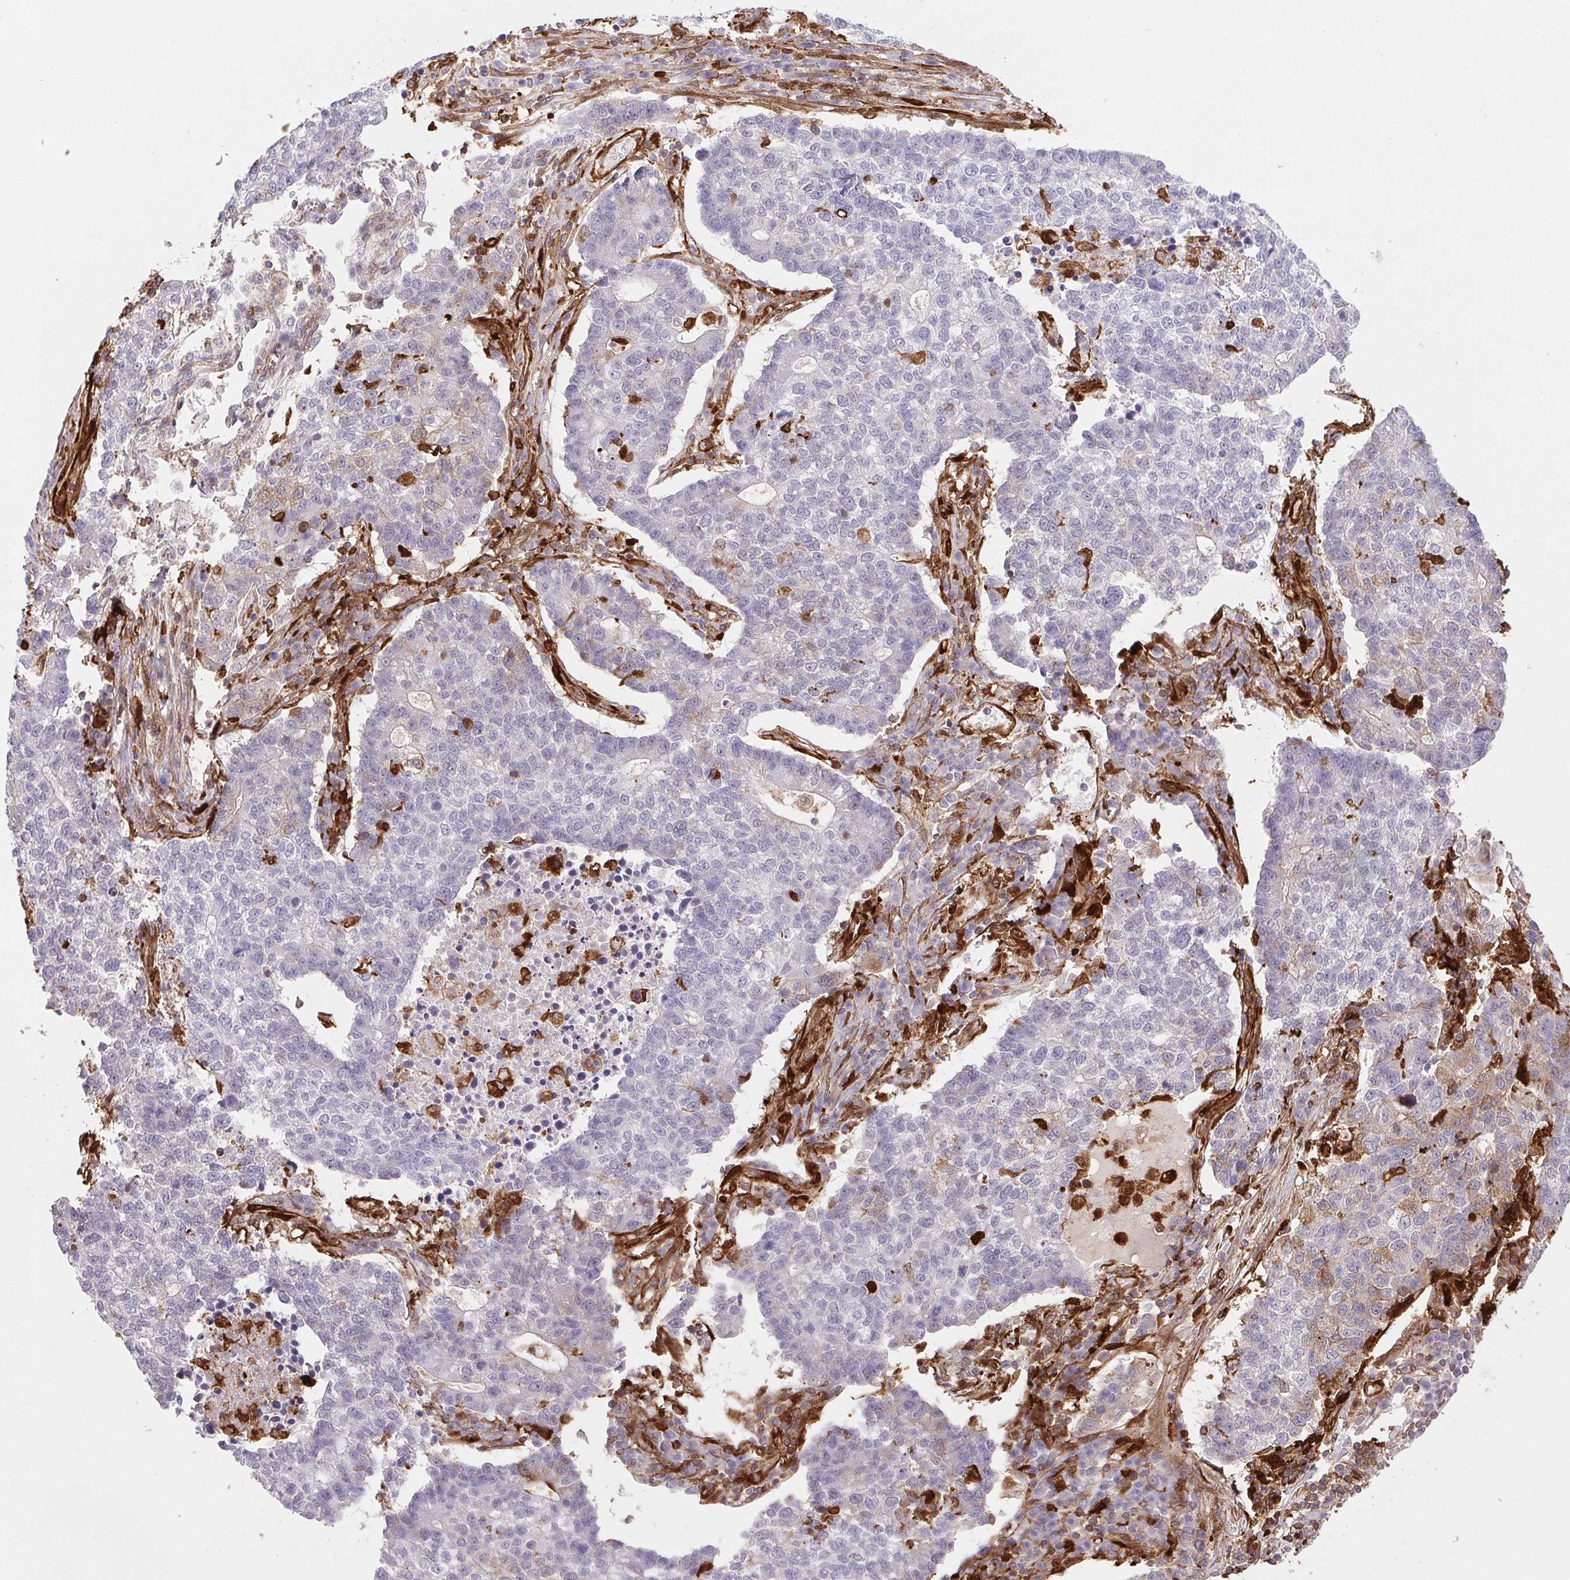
{"staining": {"intensity": "negative", "quantity": "none", "location": "none"}, "tissue": "lung cancer", "cell_type": "Tumor cells", "image_type": "cancer", "snomed": [{"axis": "morphology", "description": "Adenocarcinoma, NOS"}, {"axis": "topography", "description": "Lung"}], "caption": "IHC micrograph of neoplastic tissue: human adenocarcinoma (lung) stained with DAB (3,3'-diaminobenzidine) exhibits no significant protein expression in tumor cells.", "gene": "GBP1", "patient": {"sex": "male", "age": 57}}